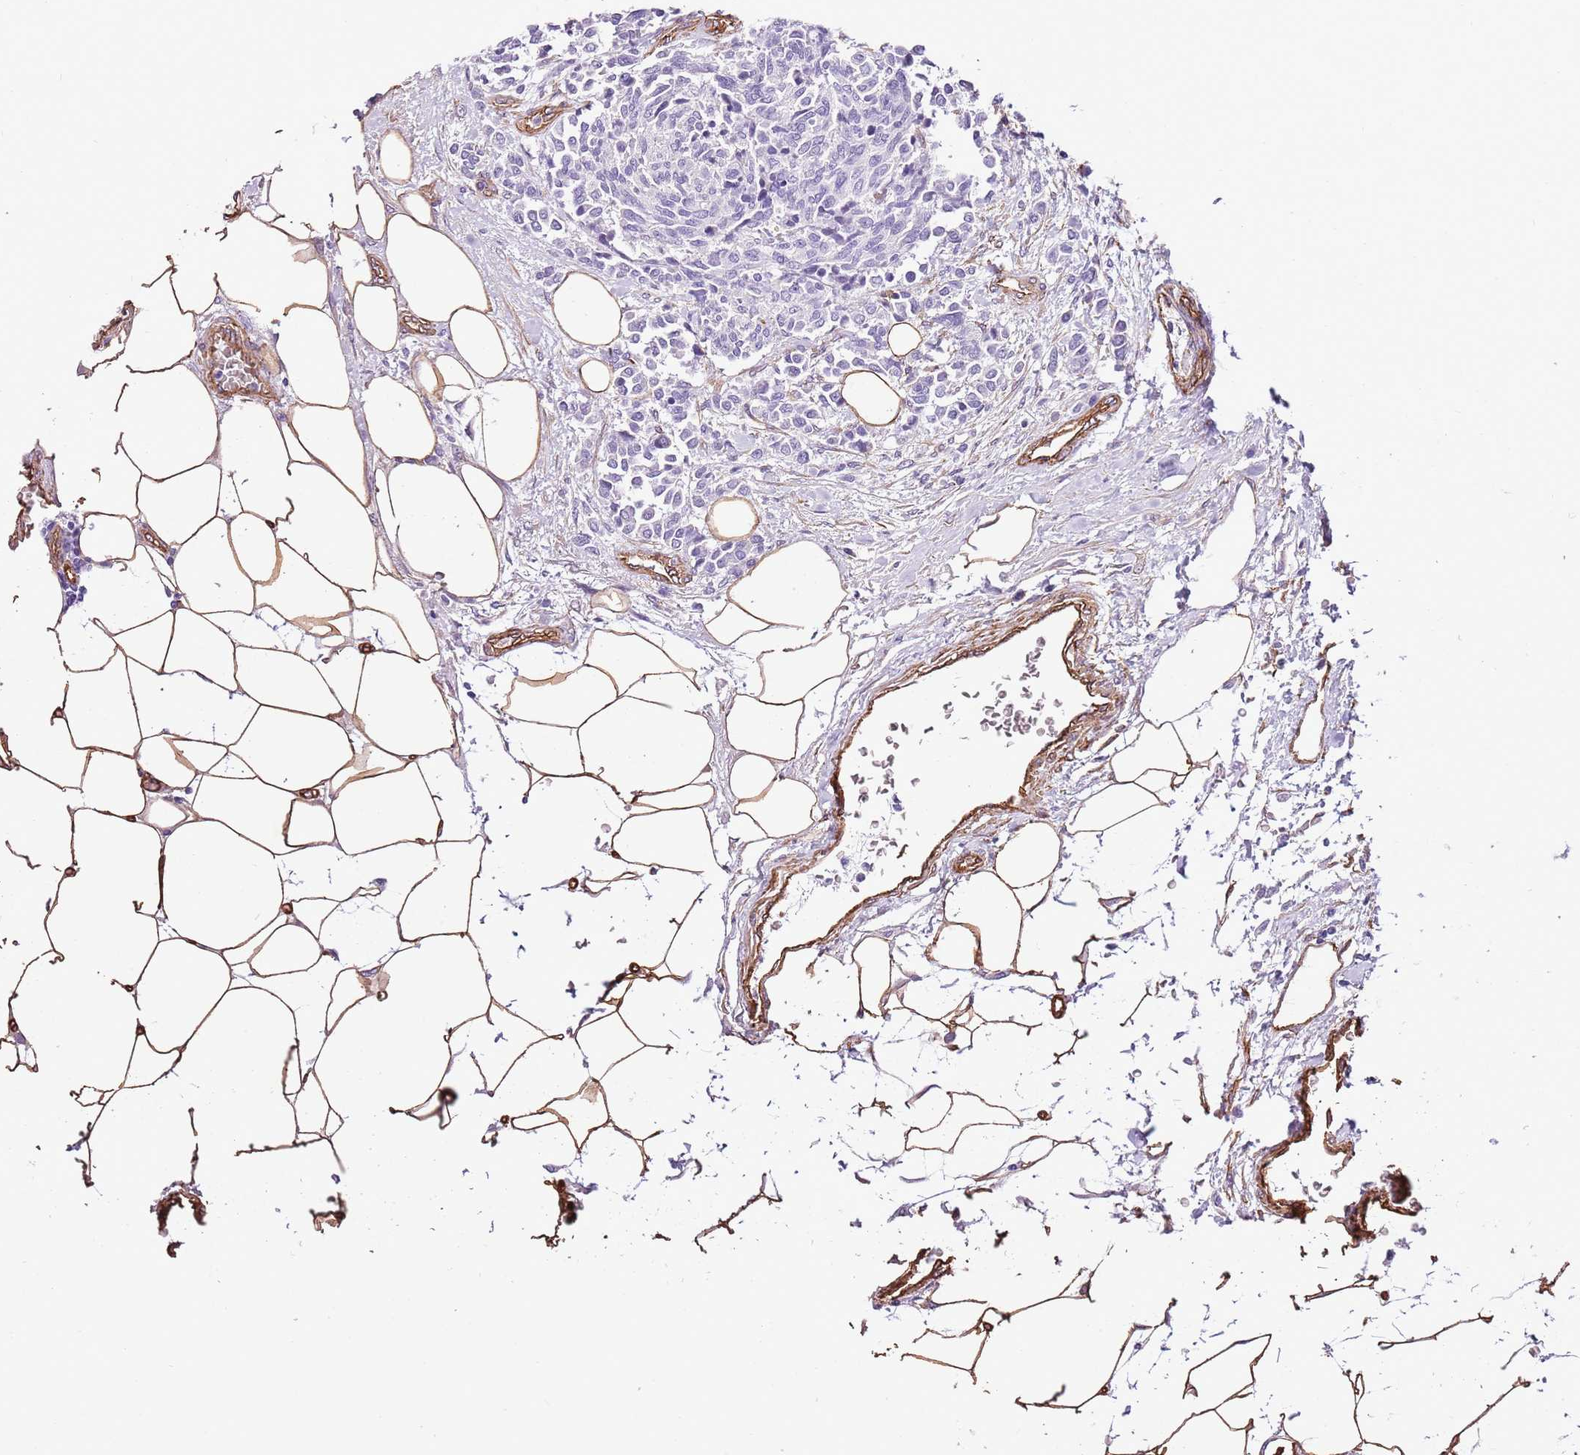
{"staining": {"intensity": "negative", "quantity": "none", "location": "none"}, "tissue": "carcinoid", "cell_type": "Tumor cells", "image_type": "cancer", "snomed": [{"axis": "morphology", "description": "Carcinoid, malignant, NOS"}, {"axis": "topography", "description": "Pancreas"}], "caption": "This image is of carcinoid stained with immunohistochemistry (IHC) to label a protein in brown with the nuclei are counter-stained blue. There is no staining in tumor cells. The staining was performed using DAB to visualize the protein expression in brown, while the nuclei were stained in blue with hematoxylin (Magnification: 20x).", "gene": "CTDSPL", "patient": {"sex": "female", "age": 54}}